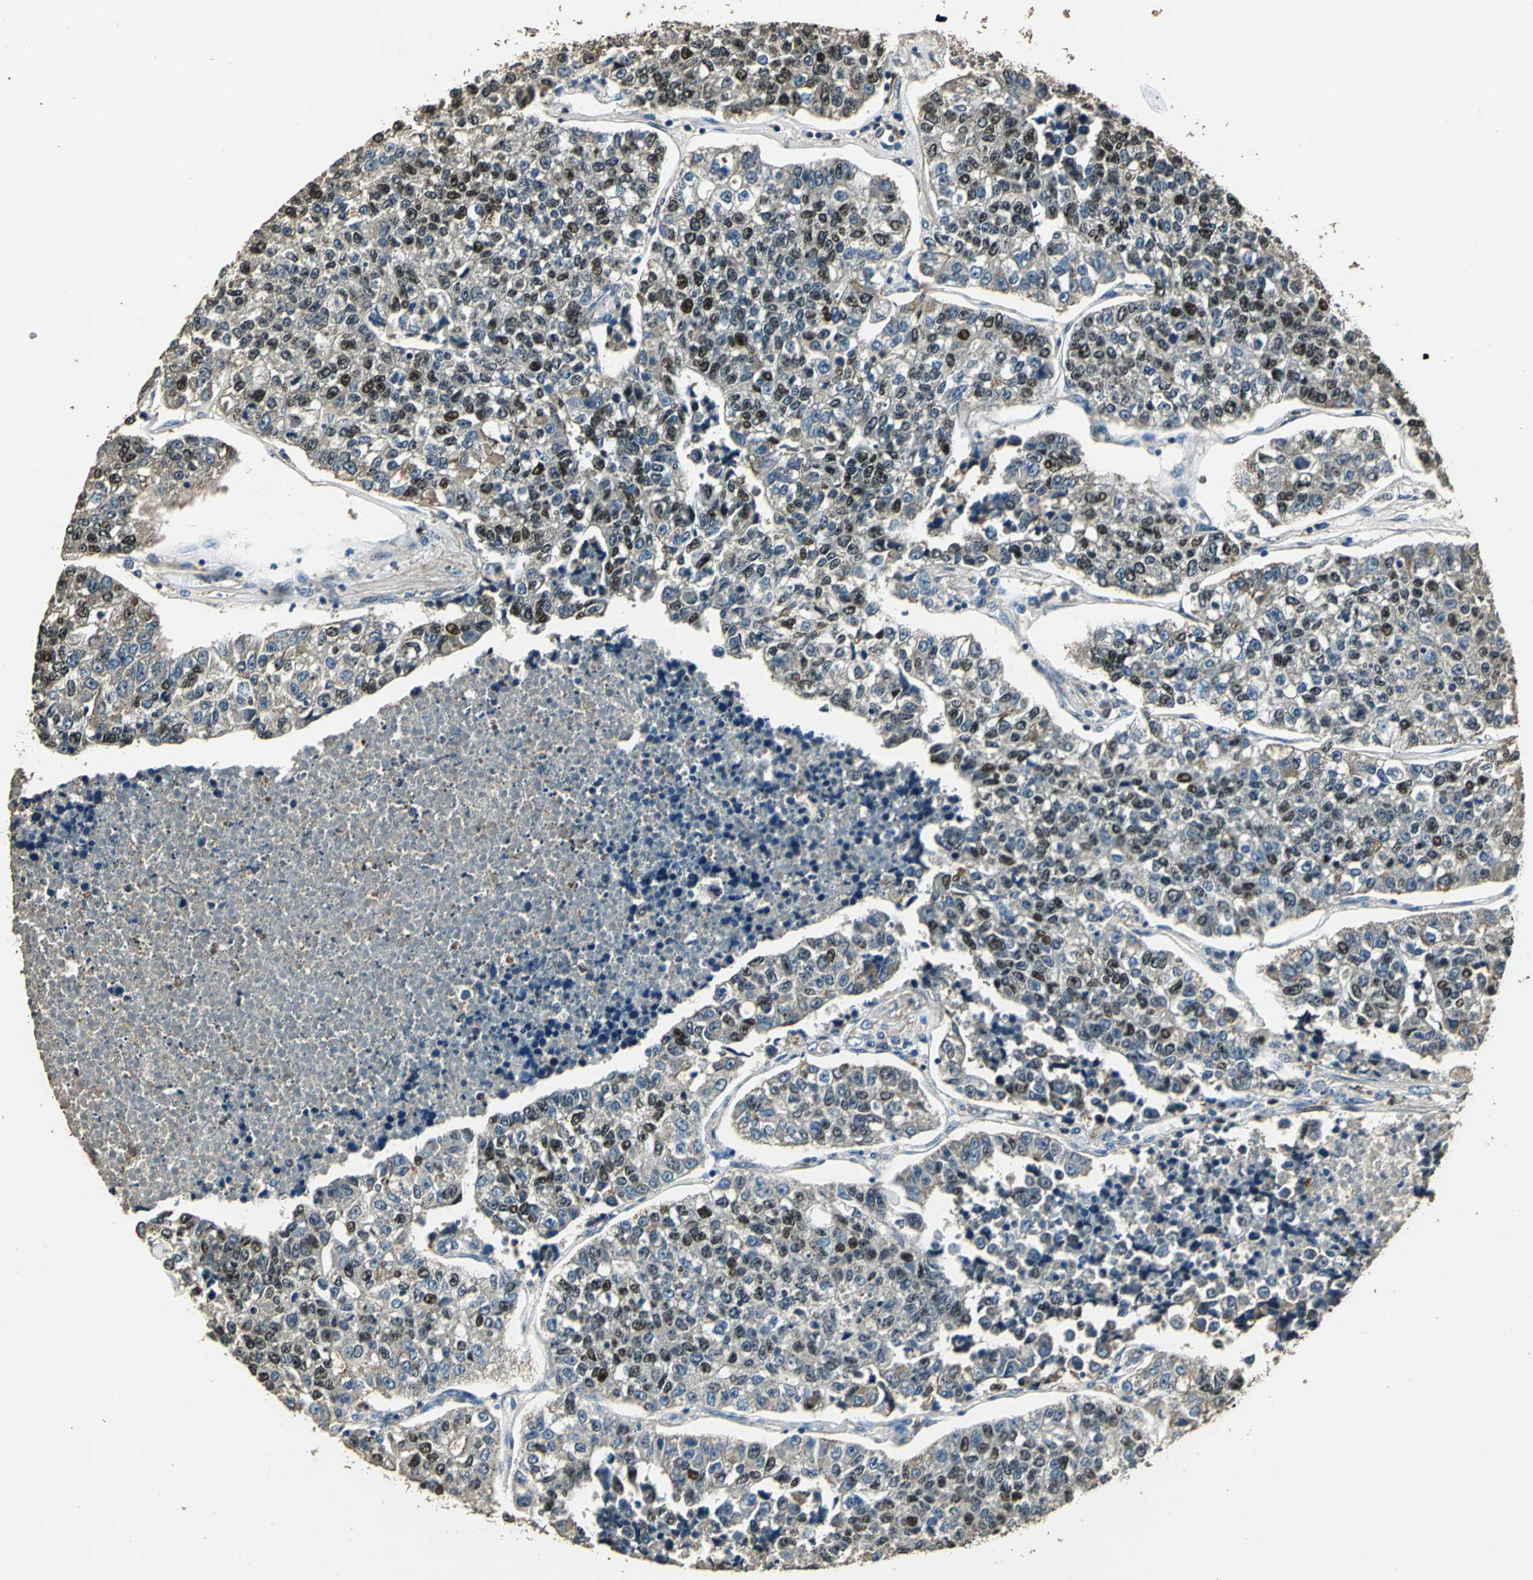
{"staining": {"intensity": "strong", "quantity": "25%-75%", "location": "cytoplasmic/membranous,nuclear"}, "tissue": "lung cancer", "cell_type": "Tumor cells", "image_type": "cancer", "snomed": [{"axis": "morphology", "description": "Adenocarcinoma, NOS"}, {"axis": "topography", "description": "Lung"}], "caption": "Immunohistochemistry of lung cancer demonstrates high levels of strong cytoplasmic/membranous and nuclear expression in approximately 25%-75% of tumor cells.", "gene": "TMPRSS4", "patient": {"sex": "male", "age": 49}}